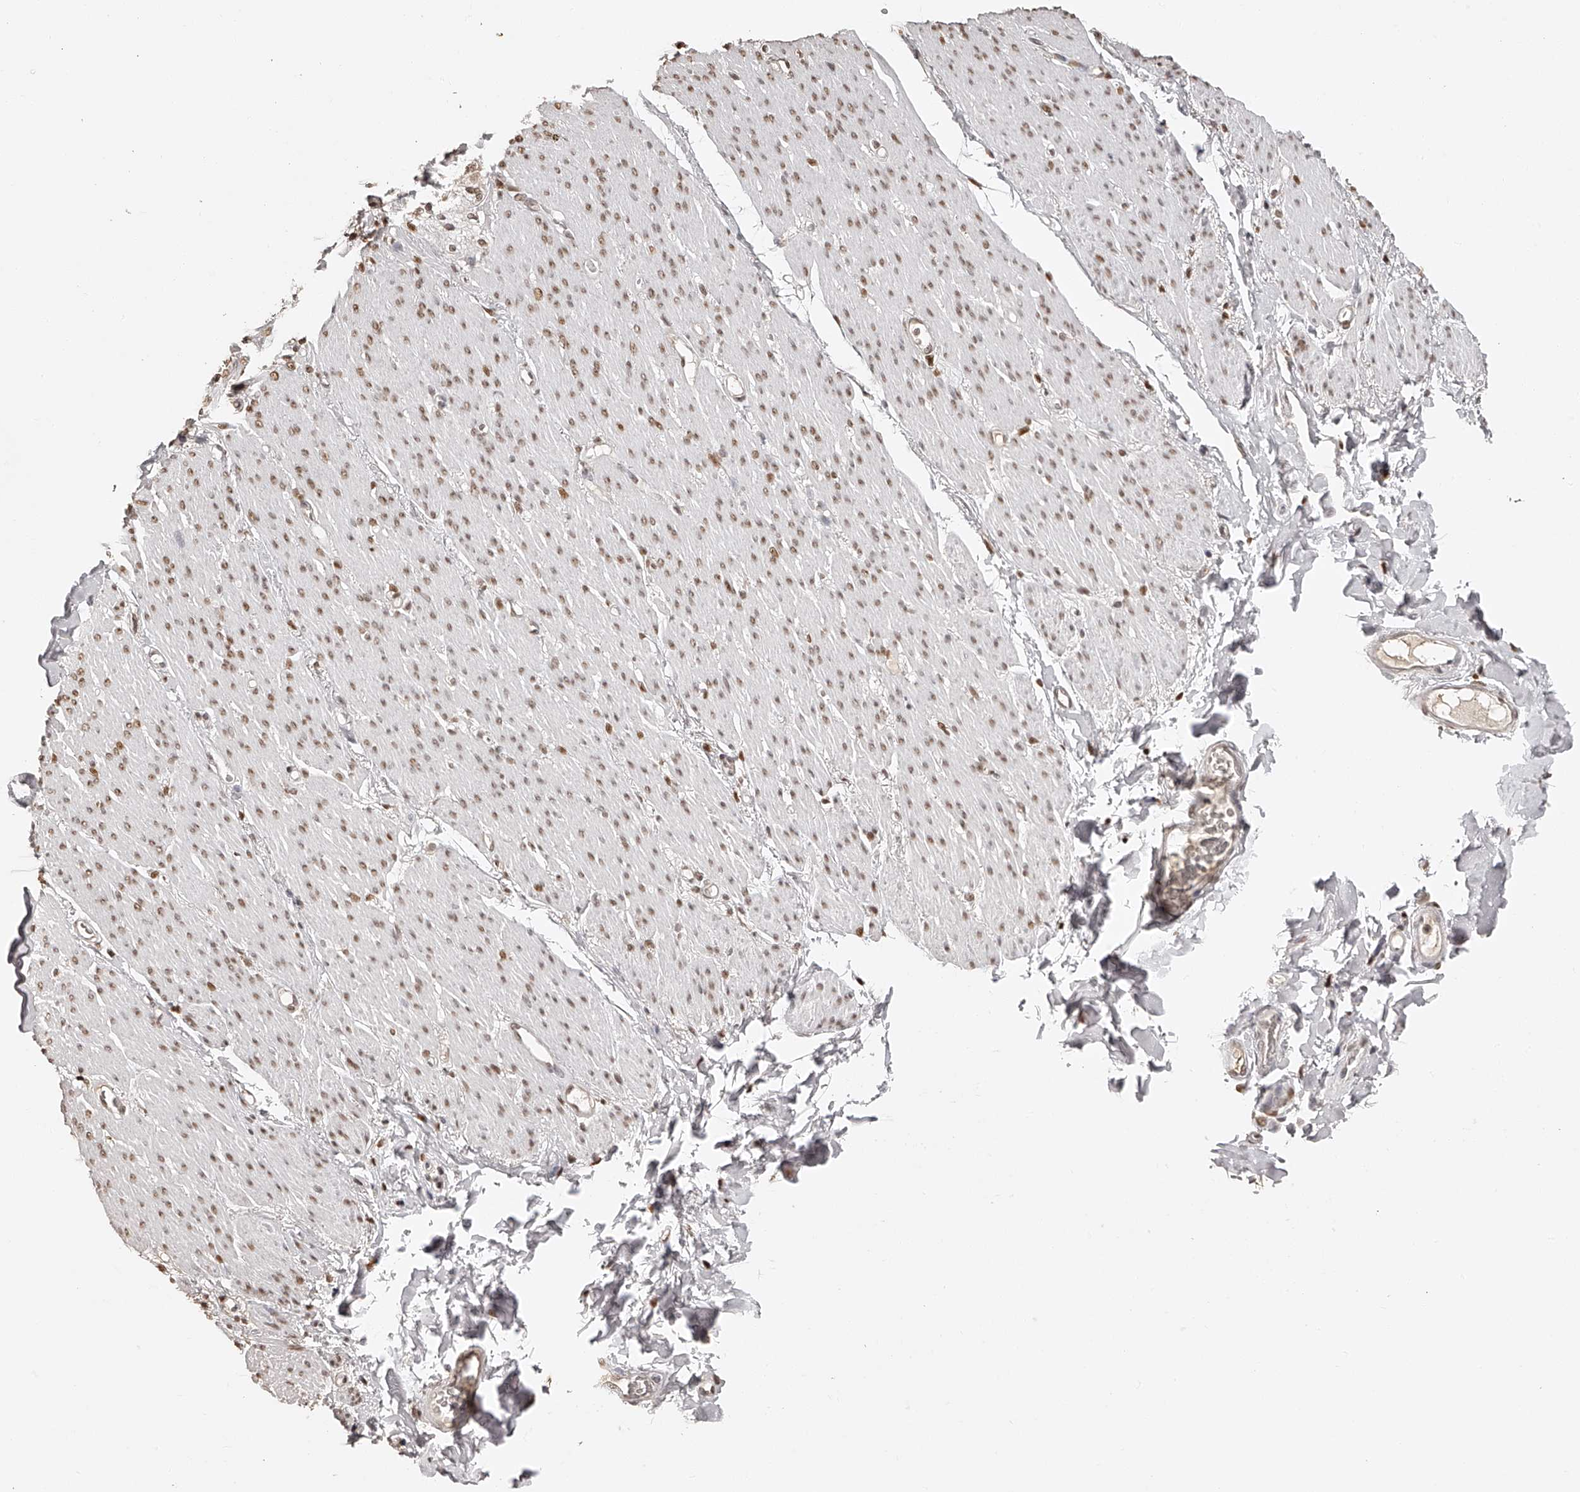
{"staining": {"intensity": "moderate", "quantity": ">75%", "location": "nuclear"}, "tissue": "smooth muscle", "cell_type": "Smooth muscle cells", "image_type": "normal", "snomed": [{"axis": "morphology", "description": "Normal tissue, NOS"}, {"axis": "topography", "description": "Colon"}, {"axis": "topography", "description": "Peripheral nerve tissue"}], "caption": "IHC of normal smooth muscle shows medium levels of moderate nuclear expression in approximately >75% of smooth muscle cells. (DAB = brown stain, brightfield microscopy at high magnification).", "gene": "ZNF503", "patient": {"sex": "female", "age": 61}}